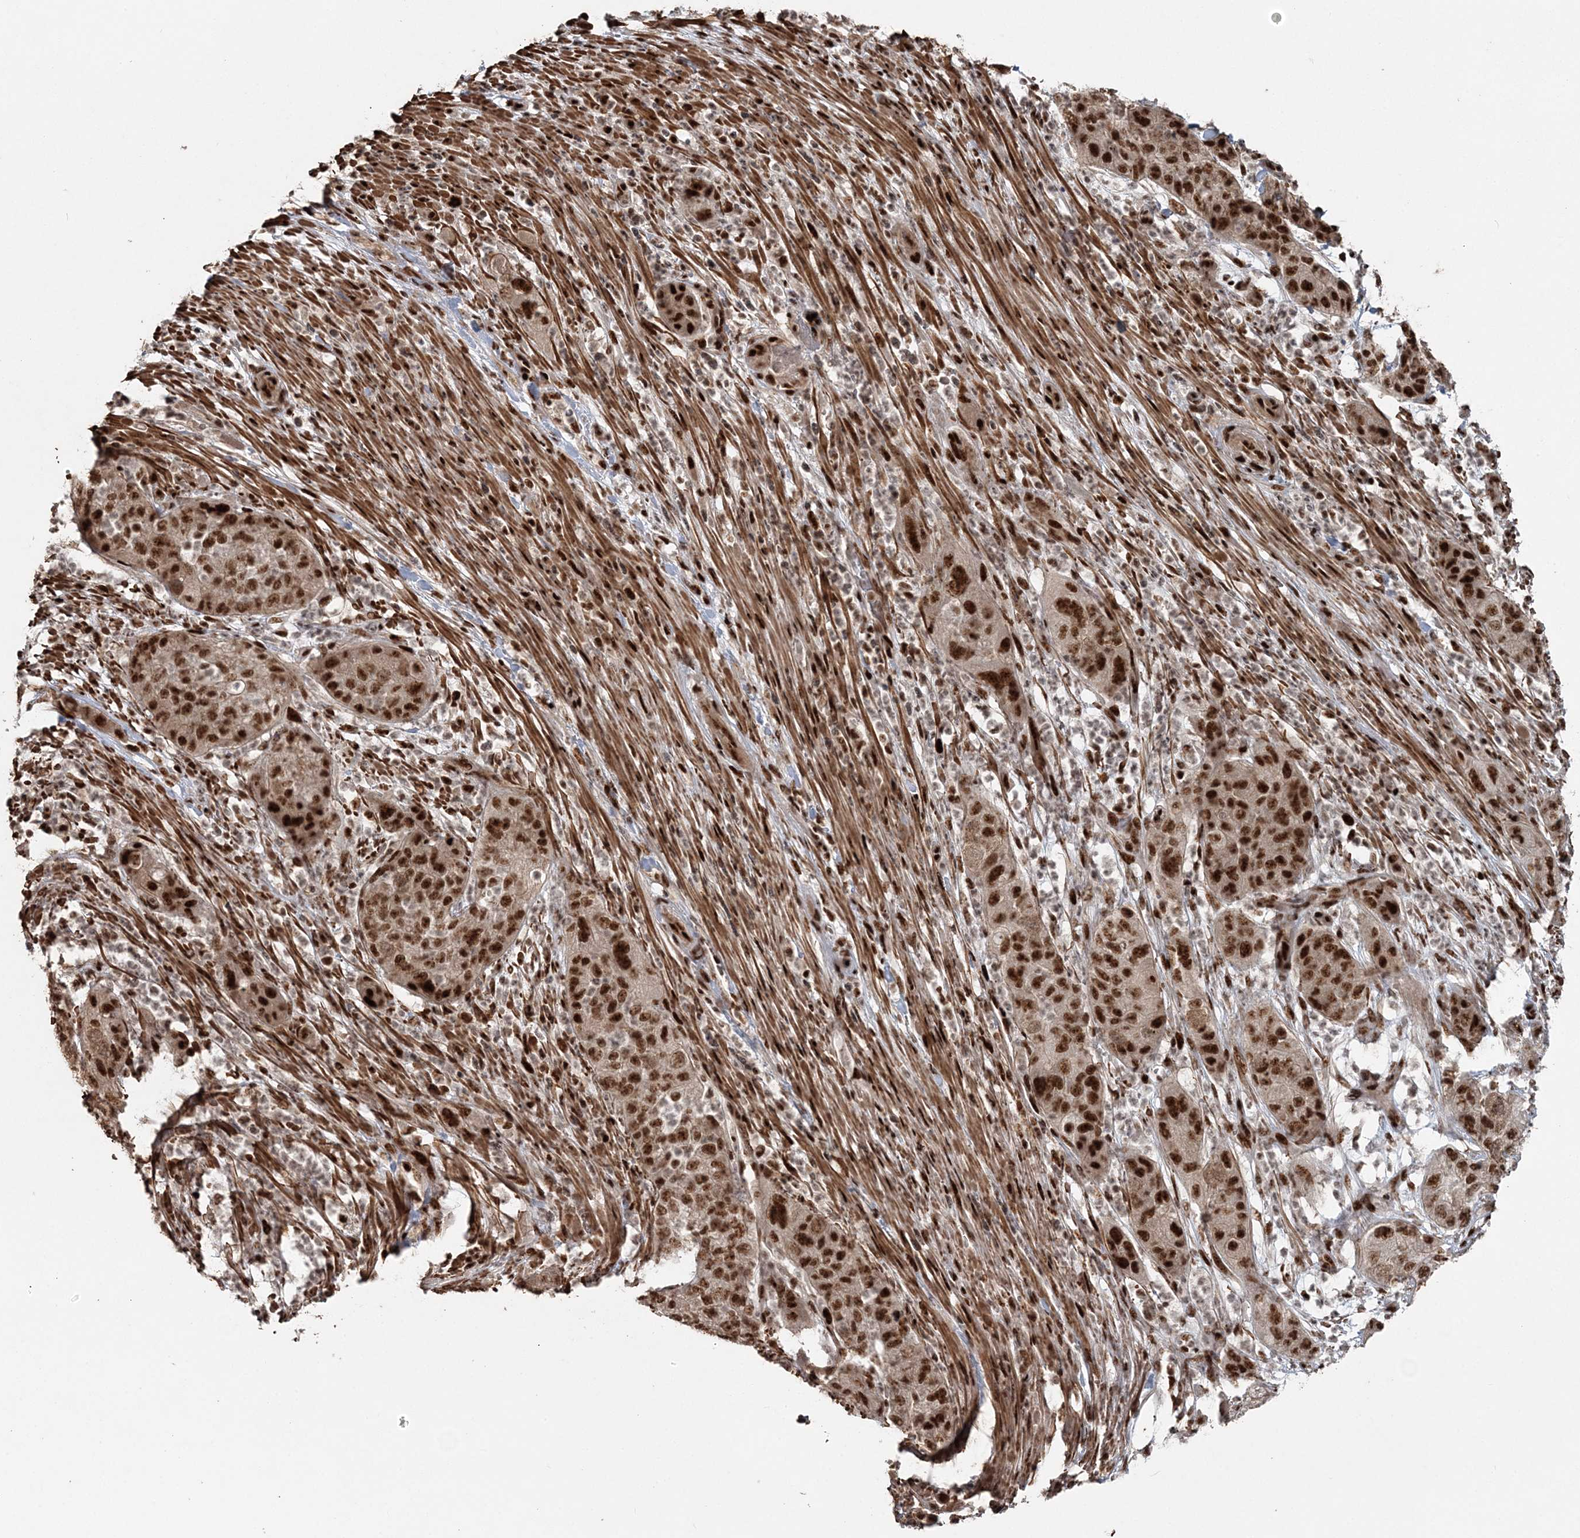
{"staining": {"intensity": "strong", "quantity": ">75%", "location": "nuclear"}, "tissue": "pancreatic cancer", "cell_type": "Tumor cells", "image_type": "cancer", "snomed": [{"axis": "morphology", "description": "Adenocarcinoma, NOS"}, {"axis": "topography", "description": "Pancreas"}], "caption": "The immunohistochemical stain shows strong nuclear staining in tumor cells of pancreatic cancer (adenocarcinoma) tissue.", "gene": "EXOSC8", "patient": {"sex": "female", "age": 78}}